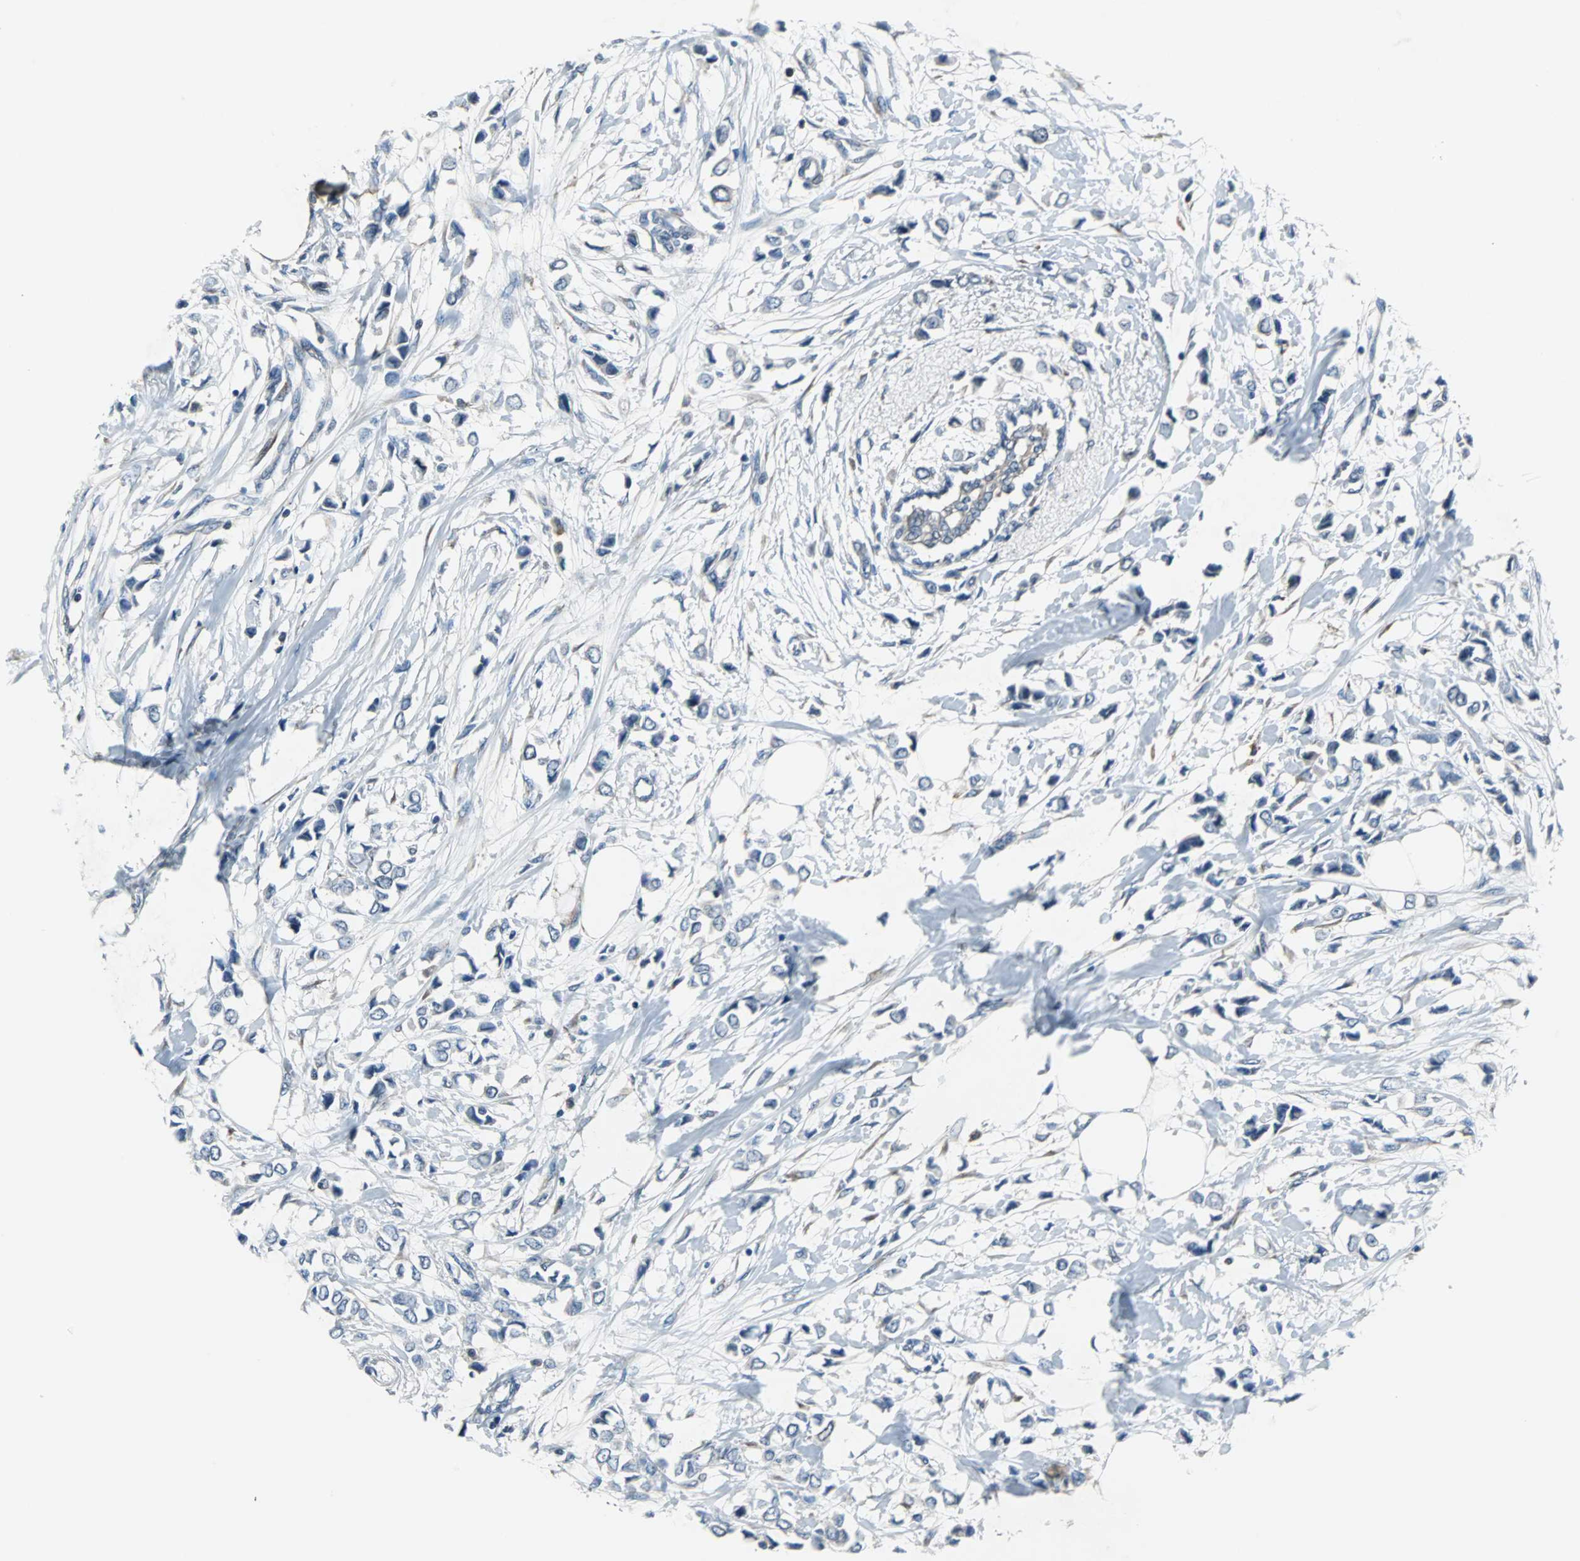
{"staining": {"intensity": "negative", "quantity": "none", "location": "none"}, "tissue": "breast cancer", "cell_type": "Tumor cells", "image_type": "cancer", "snomed": [{"axis": "morphology", "description": "Lobular carcinoma"}, {"axis": "topography", "description": "Breast"}], "caption": "A micrograph of breast cancer (lobular carcinoma) stained for a protein reveals no brown staining in tumor cells.", "gene": "SOS1", "patient": {"sex": "female", "age": 51}}